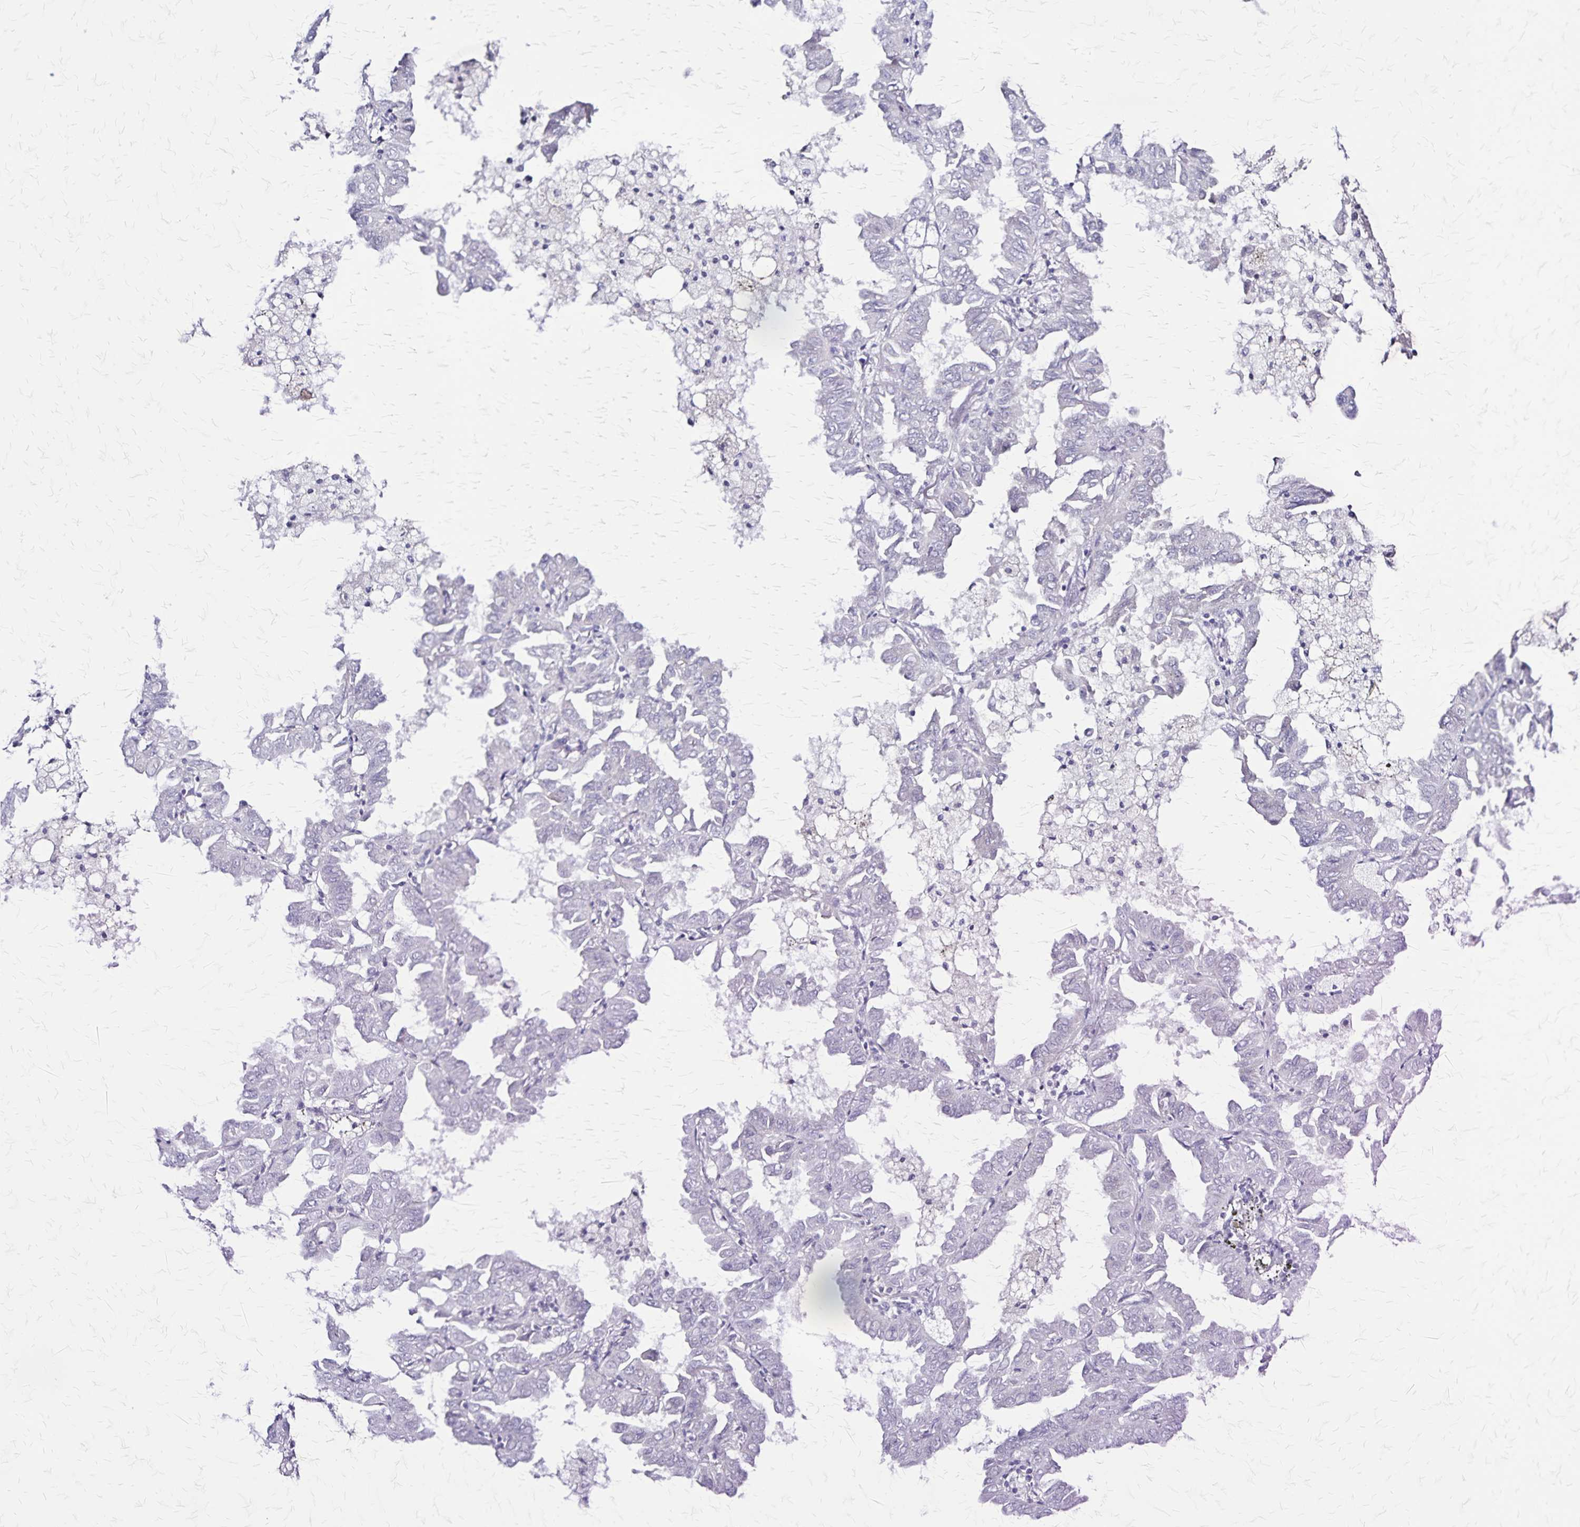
{"staining": {"intensity": "negative", "quantity": "none", "location": "none"}, "tissue": "lung cancer", "cell_type": "Tumor cells", "image_type": "cancer", "snomed": [{"axis": "morphology", "description": "Adenocarcinoma, NOS"}, {"axis": "topography", "description": "Lung"}], "caption": "This is an immunohistochemistry histopathology image of lung cancer (adenocarcinoma). There is no positivity in tumor cells.", "gene": "PLXNA4", "patient": {"sex": "male", "age": 64}}